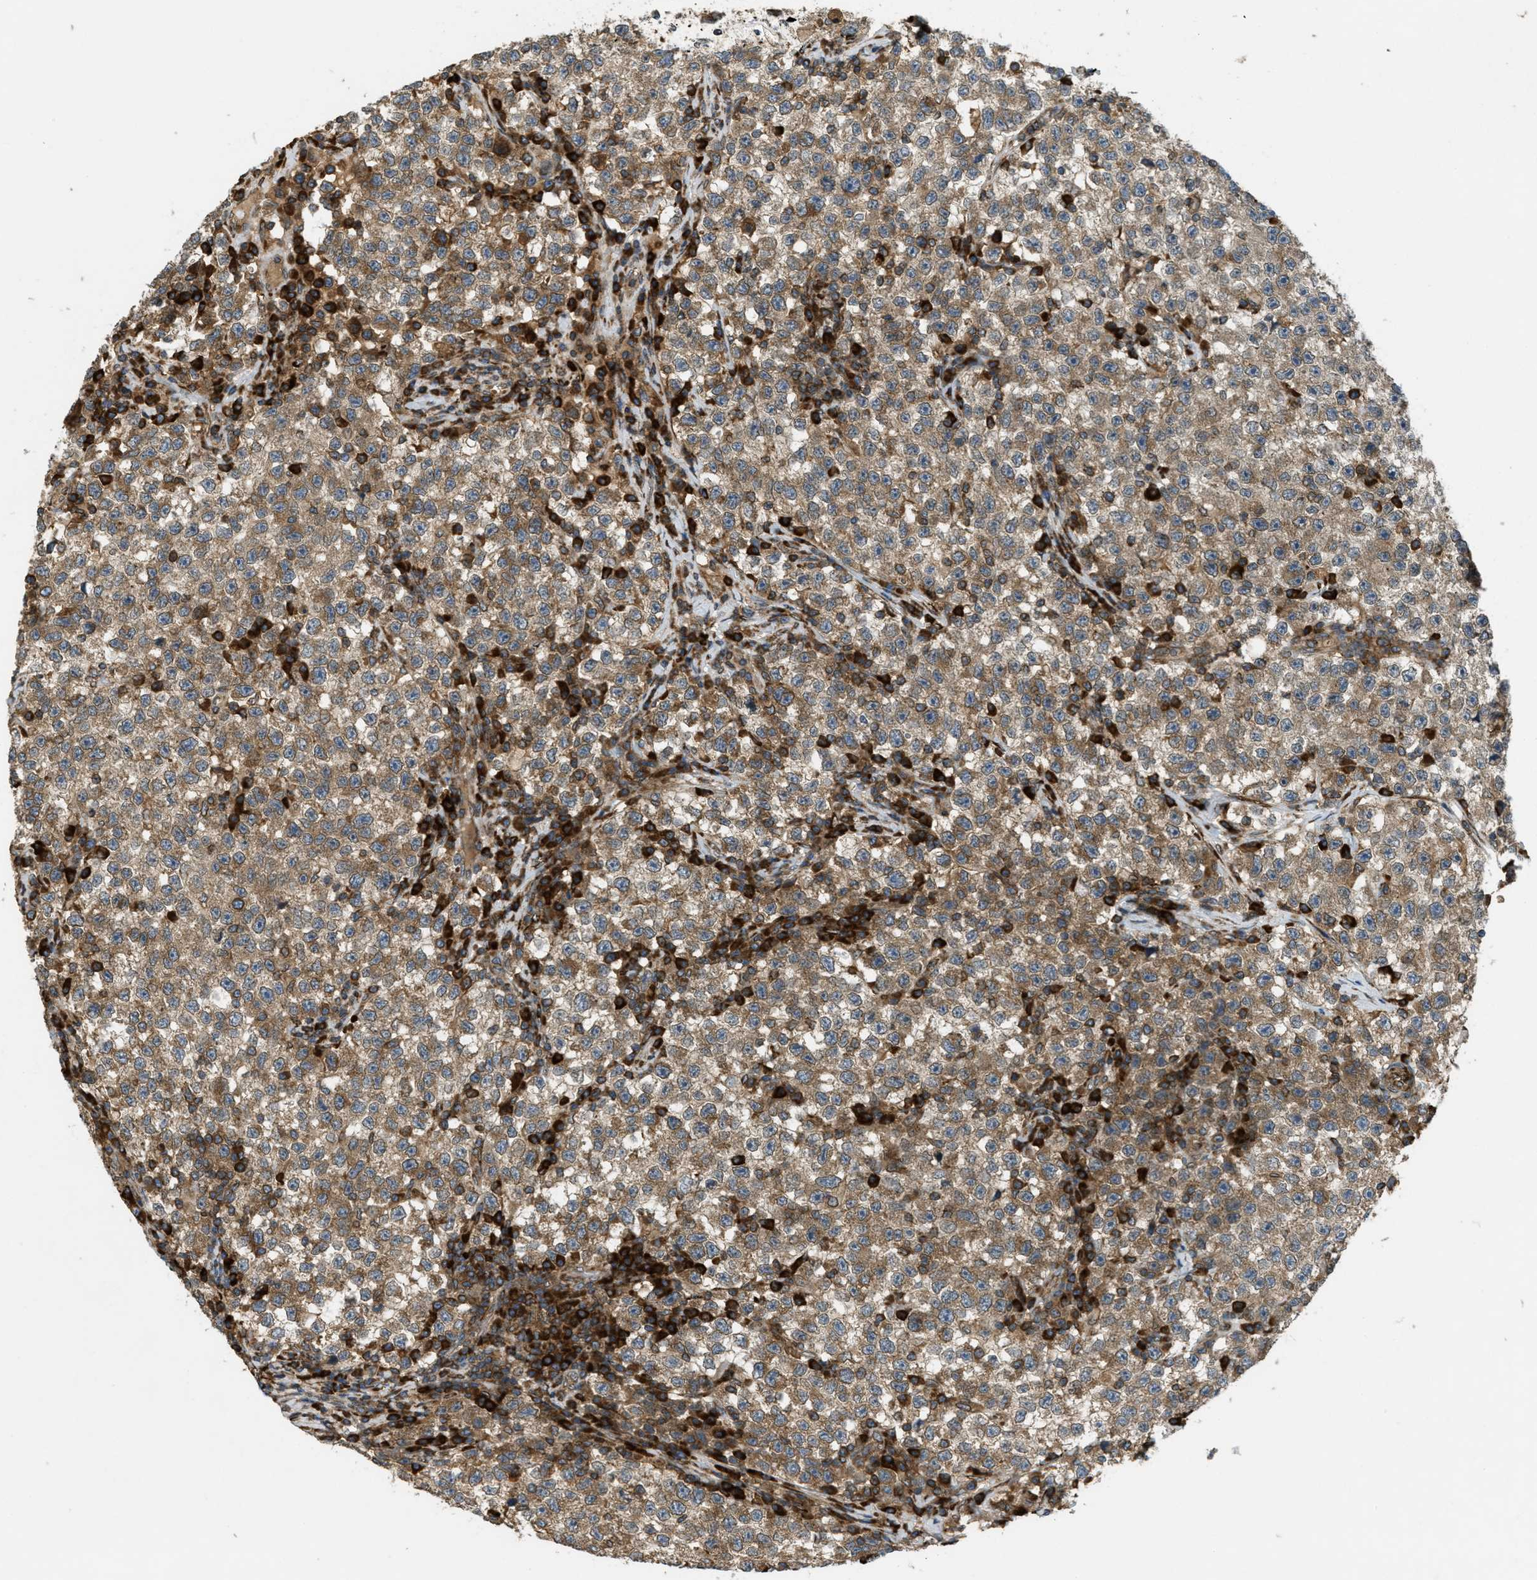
{"staining": {"intensity": "moderate", "quantity": ">75%", "location": "cytoplasmic/membranous"}, "tissue": "testis cancer", "cell_type": "Tumor cells", "image_type": "cancer", "snomed": [{"axis": "morphology", "description": "Seminoma, NOS"}, {"axis": "topography", "description": "Testis"}], "caption": "High-power microscopy captured an immunohistochemistry histopathology image of seminoma (testis), revealing moderate cytoplasmic/membranous expression in about >75% of tumor cells. Nuclei are stained in blue.", "gene": "PCDH18", "patient": {"sex": "male", "age": 22}}